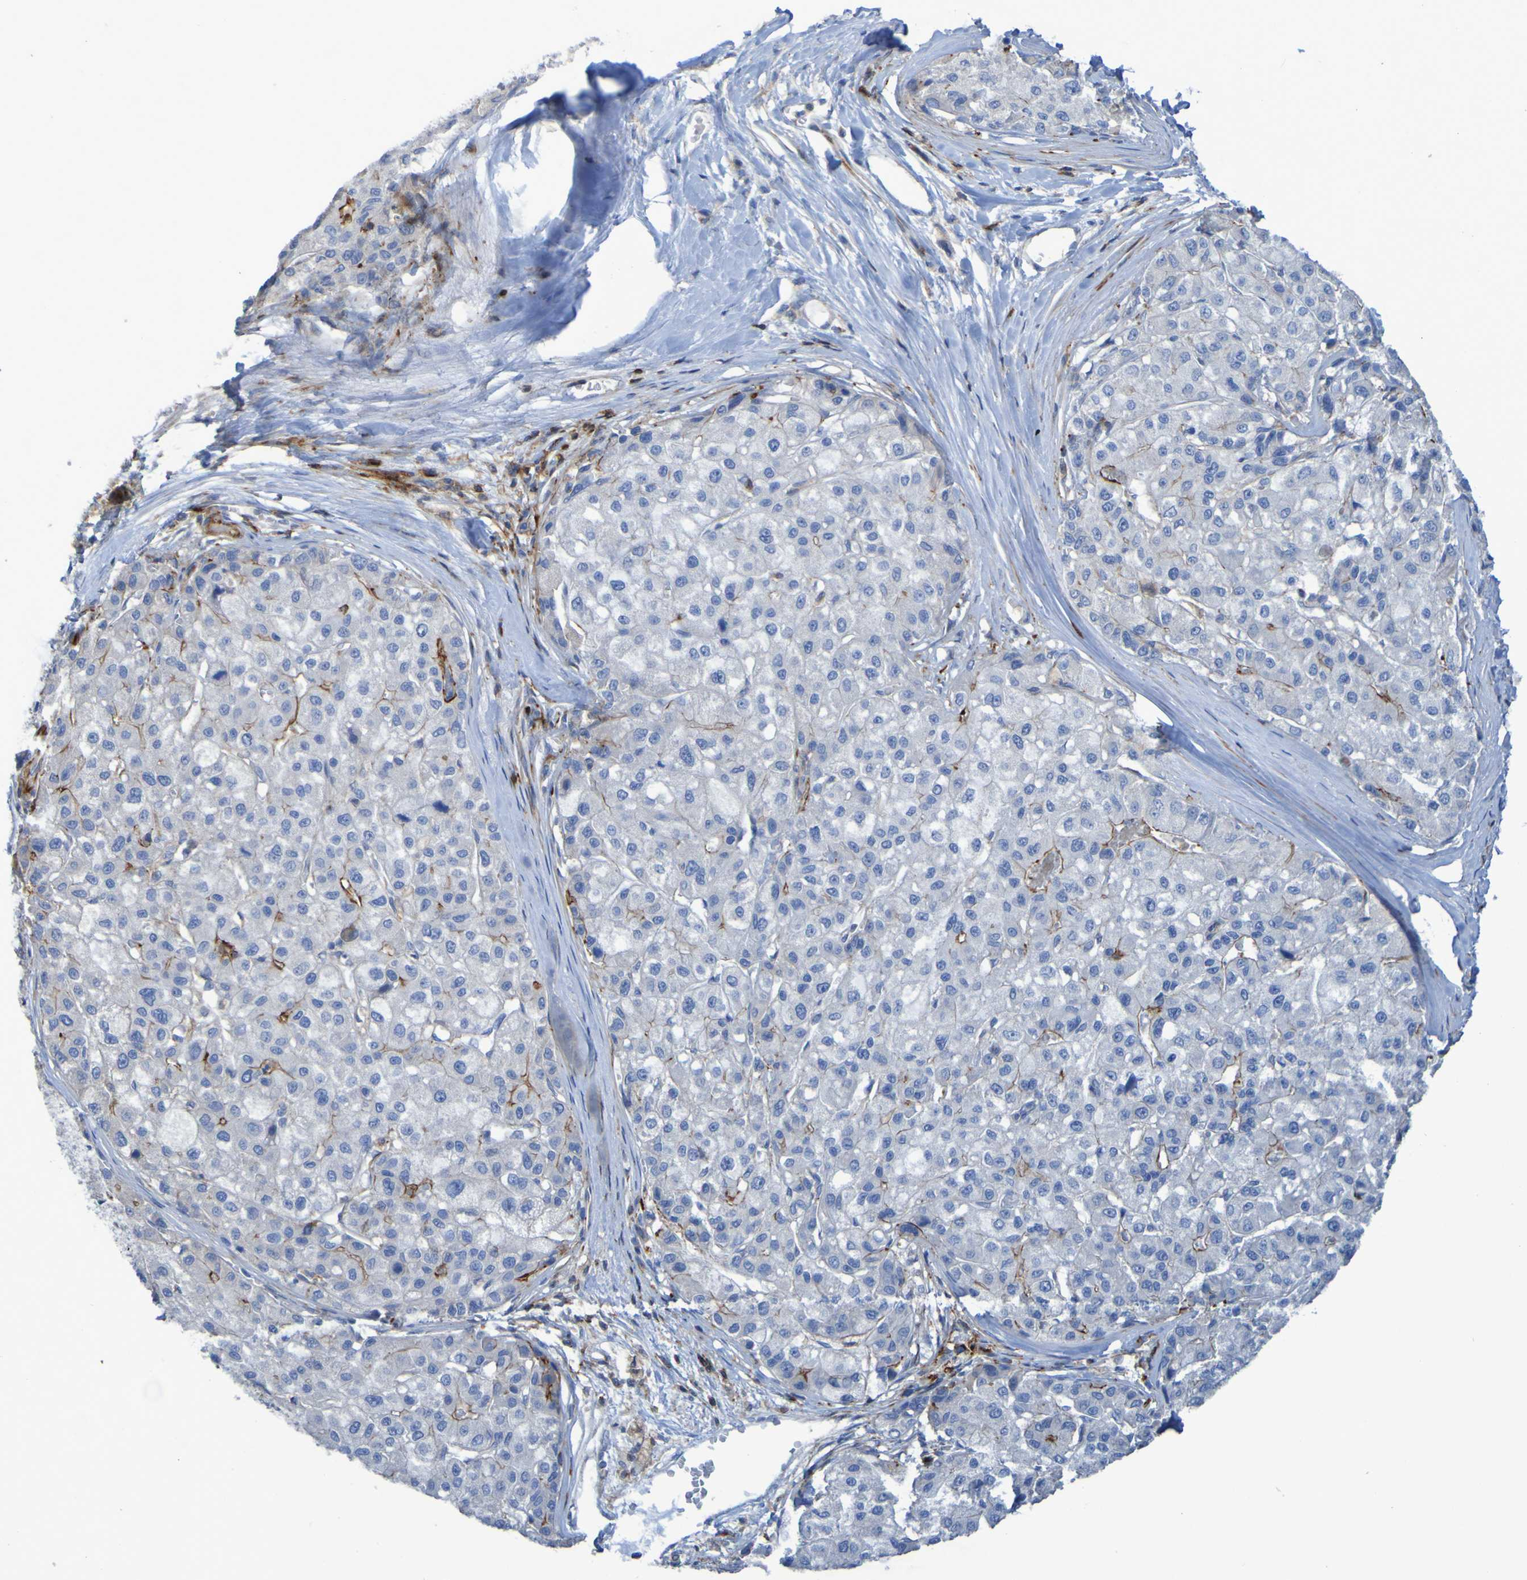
{"staining": {"intensity": "strong", "quantity": "<25%", "location": "cytoplasmic/membranous"}, "tissue": "liver cancer", "cell_type": "Tumor cells", "image_type": "cancer", "snomed": [{"axis": "morphology", "description": "Carcinoma, Hepatocellular, NOS"}, {"axis": "topography", "description": "Liver"}], "caption": "Hepatocellular carcinoma (liver) stained for a protein reveals strong cytoplasmic/membranous positivity in tumor cells.", "gene": "RNF182", "patient": {"sex": "male", "age": 80}}